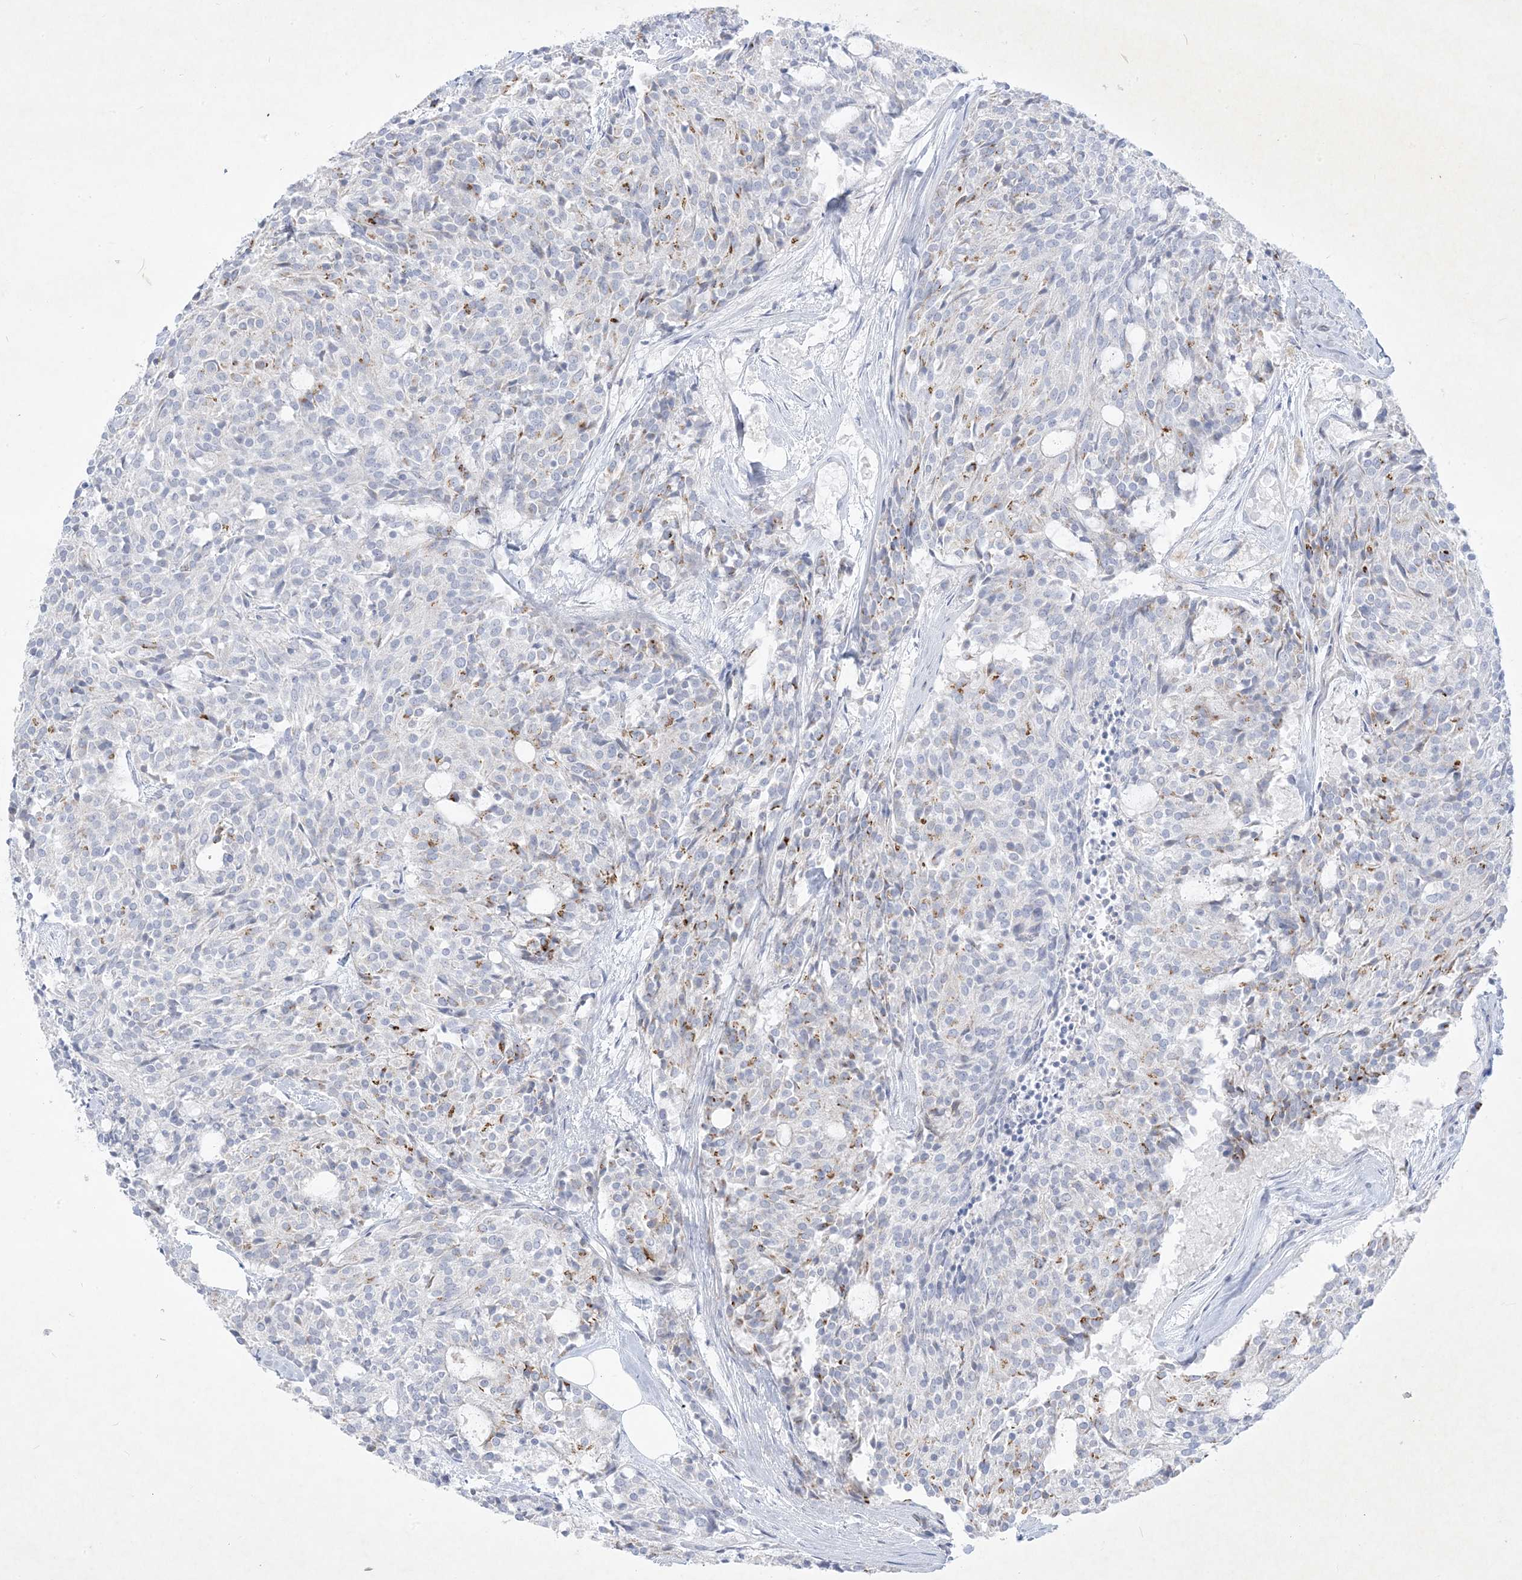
{"staining": {"intensity": "moderate", "quantity": "<25%", "location": "cytoplasmic/membranous"}, "tissue": "carcinoid", "cell_type": "Tumor cells", "image_type": "cancer", "snomed": [{"axis": "morphology", "description": "Carcinoid, malignant, NOS"}, {"axis": "topography", "description": "Pancreas"}], "caption": "IHC staining of malignant carcinoid, which reveals low levels of moderate cytoplasmic/membranous expression in approximately <25% of tumor cells indicating moderate cytoplasmic/membranous protein expression. The staining was performed using DAB (3,3'-diaminobenzidine) (brown) for protein detection and nuclei were counterstained in hematoxylin (blue).", "gene": "B3GNT7", "patient": {"sex": "female", "age": 54}}